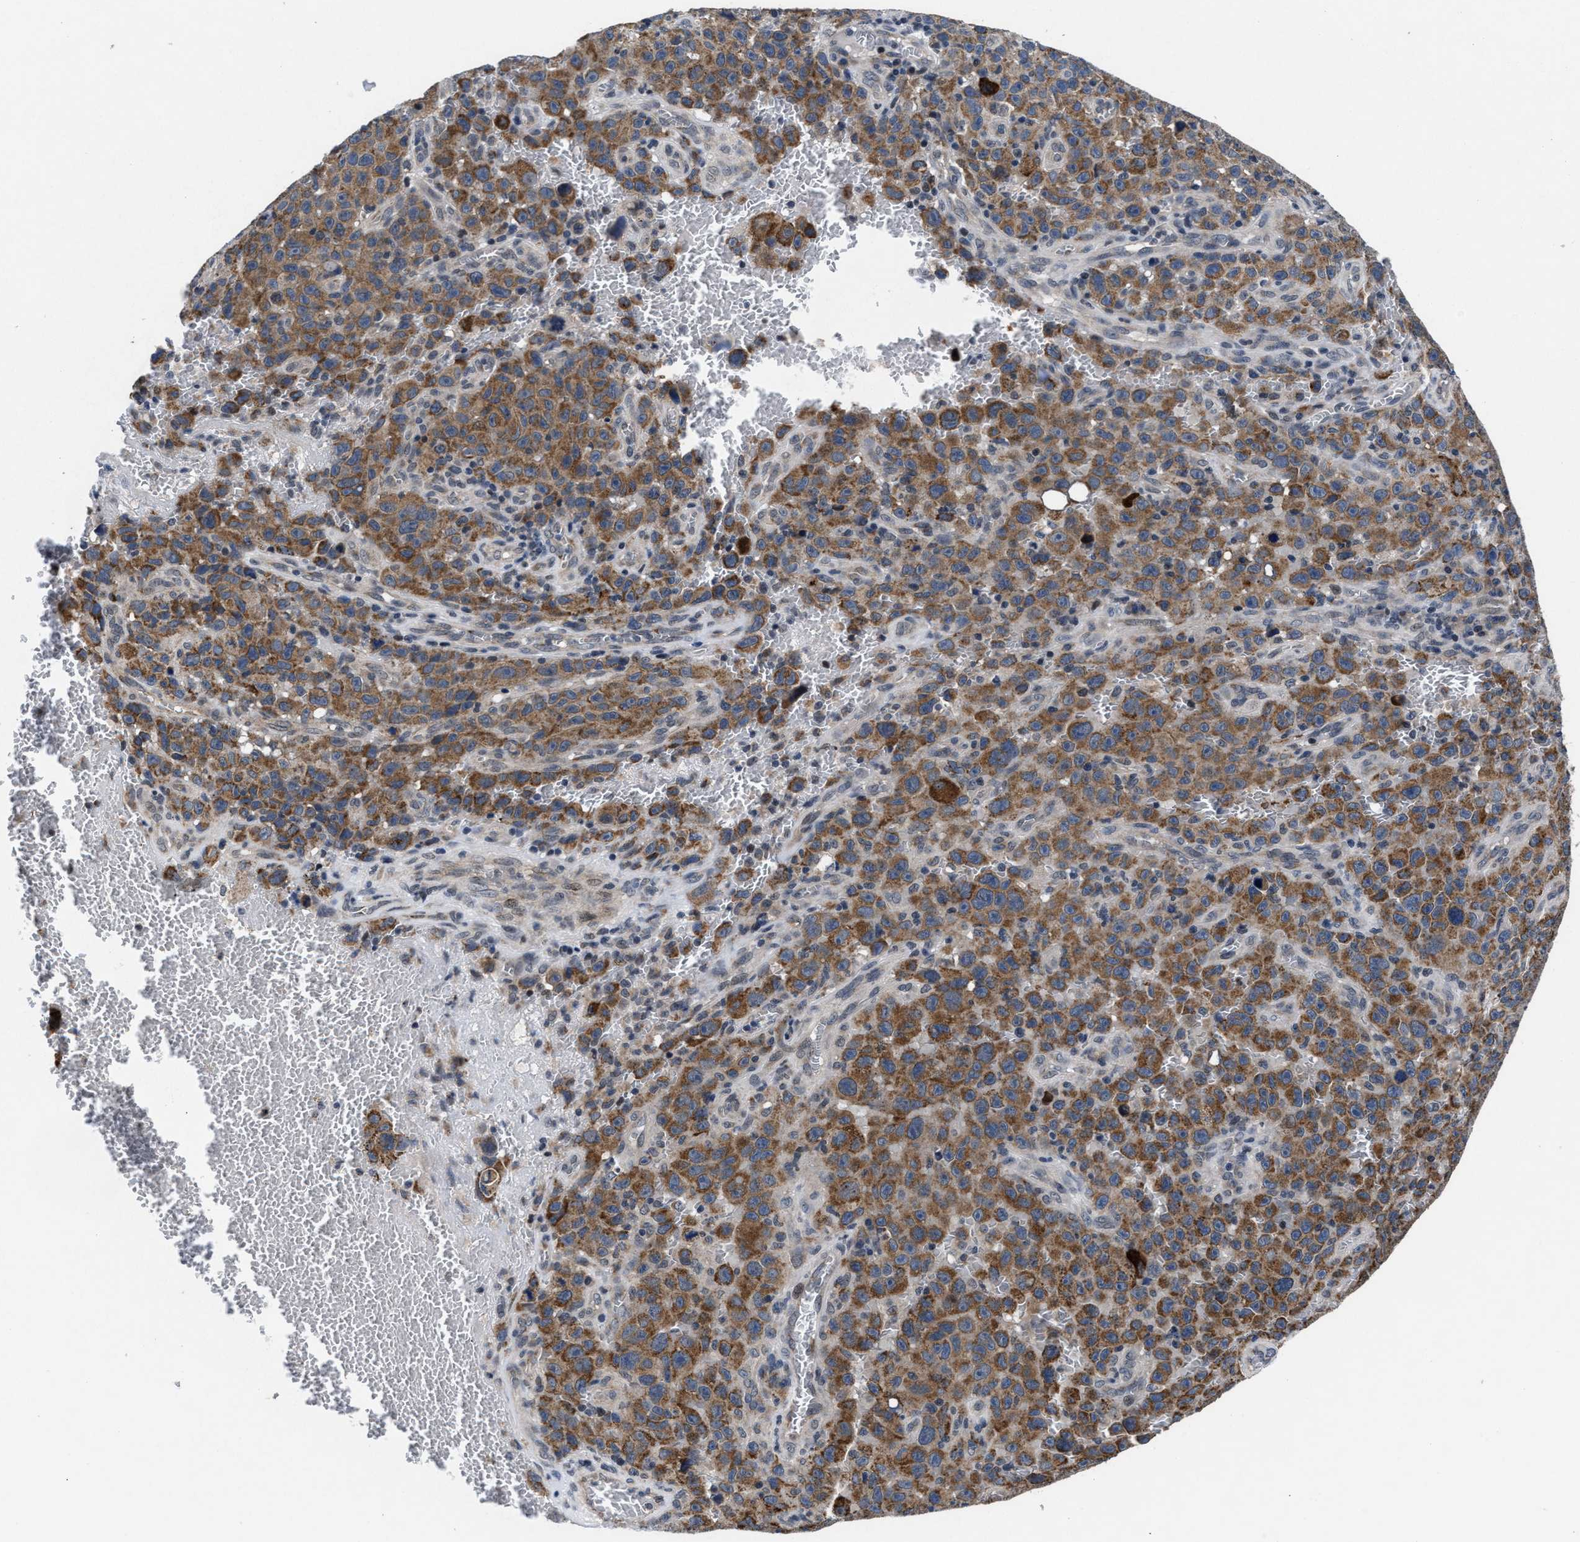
{"staining": {"intensity": "moderate", "quantity": ">75%", "location": "cytoplasmic/membranous"}, "tissue": "melanoma", "cell_type": "Tumor cells", "image_type": "cancer", "snomed": [{"axis": "morphology", "description": "Malignant melanoma, NOS"}, {"axis": "topography", "description": "Skin"}], "caption": "IHC image of melanoma stained for a protein (brown), which shows medium levels of moderate cytoplasmic/membranous expression in about >75% of tumor cells.", "gene": "TMEM53", "patient": {"sex": "female", "age": 82}}